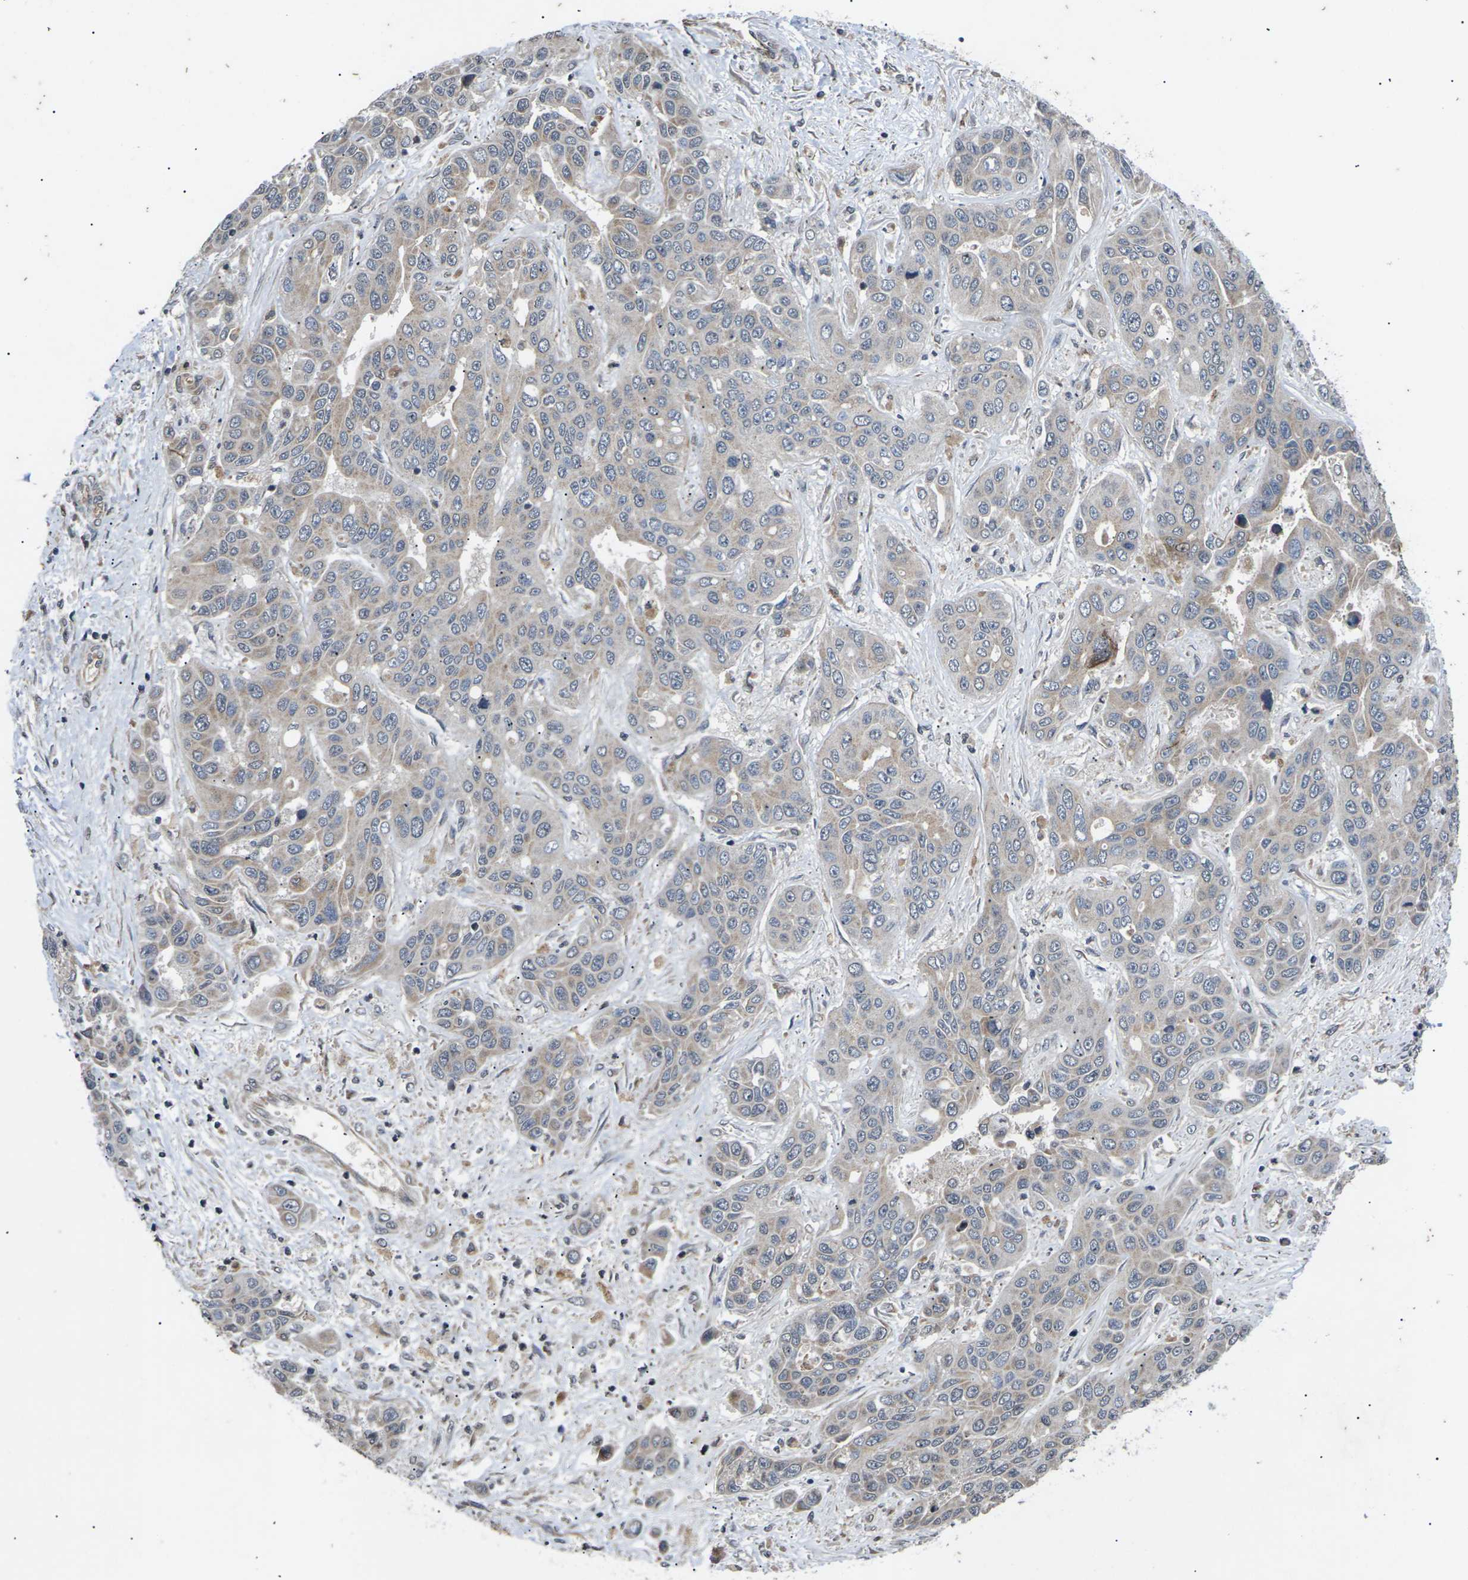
{"staining": {"intensity": "weak", "quantity": ">75%", "location": "cytoplasmic/membranous"}, "tissue": "liver cancer", "cell_type": "Tumor cells", "image_type": "cancer", "snomed": [{"axis": "morphology", "description": "Cholangiocarcinoma"}, {"axis": "topography", "description": "Liver"}], "caption": "Weak cytoplasmic/membranous positivity is identified in approximately >75% of tumor cells in liver cancer.", "gene": "DKK2", "patient": {"sex": "female", "age": 52}}